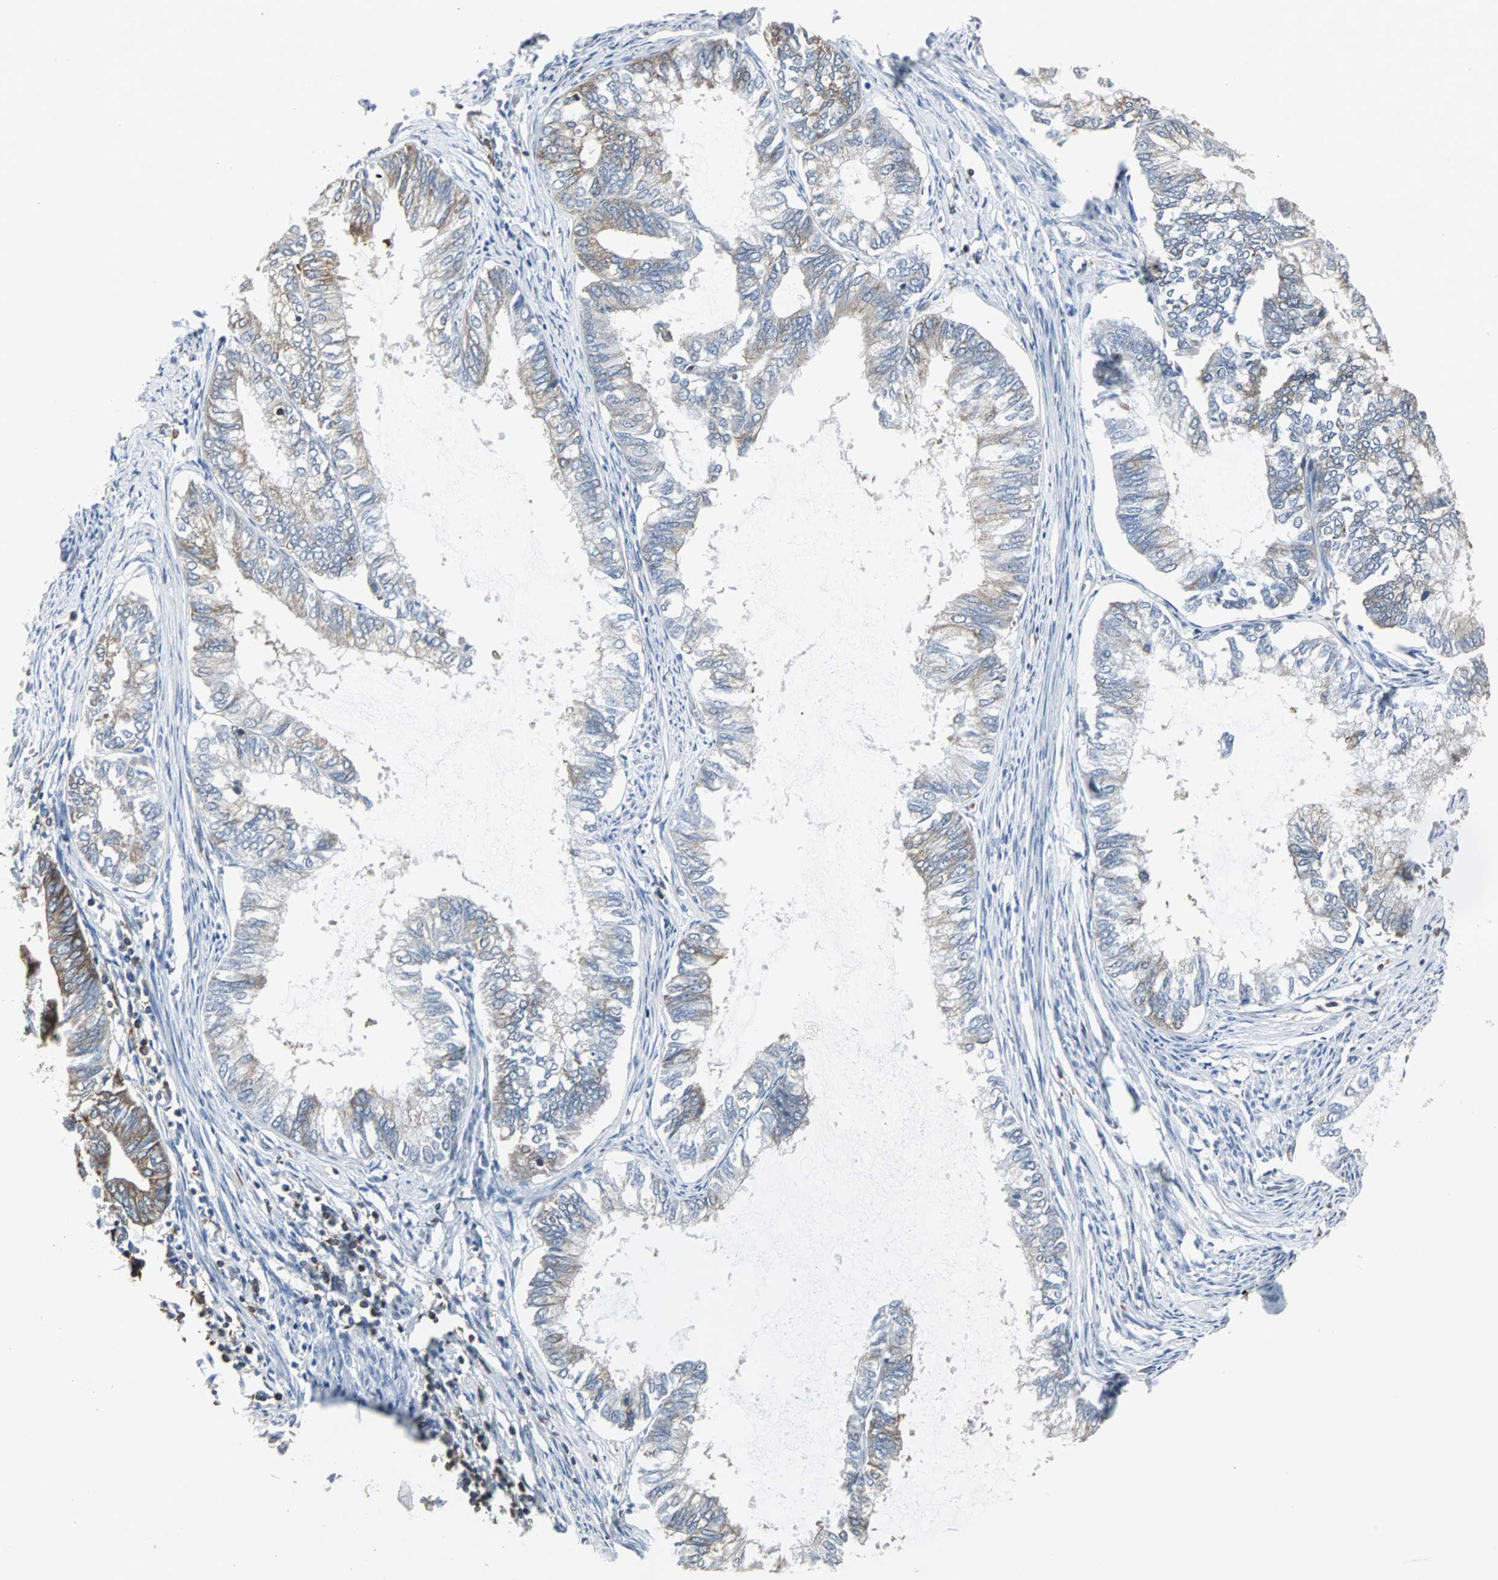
{"staining": {"intensity": "moderate", "quantity": "<25%", "location": "cytoplasmic/membranous"}, "tissue": "endometrial cancer", "cell_type": "Tumor cells", "image_type": "cancer", "snomed": [{"axis": "morphology", "description": "Adenocarcinoma, NOS"}, {"axis": "topography", "description": "Endometrium"}], "caption": "Immunohistochemical staining of human endometrial cancer displays moderate cytoplasmic/membranous protein positivity in about <25% of tumor cells. Immunohistochemistry (ihc) stains the protein of interest in brown and the nuclei are stained blue.", "gene": "LRRFIP1", "patient": {"sex": "female", "age": 86}}